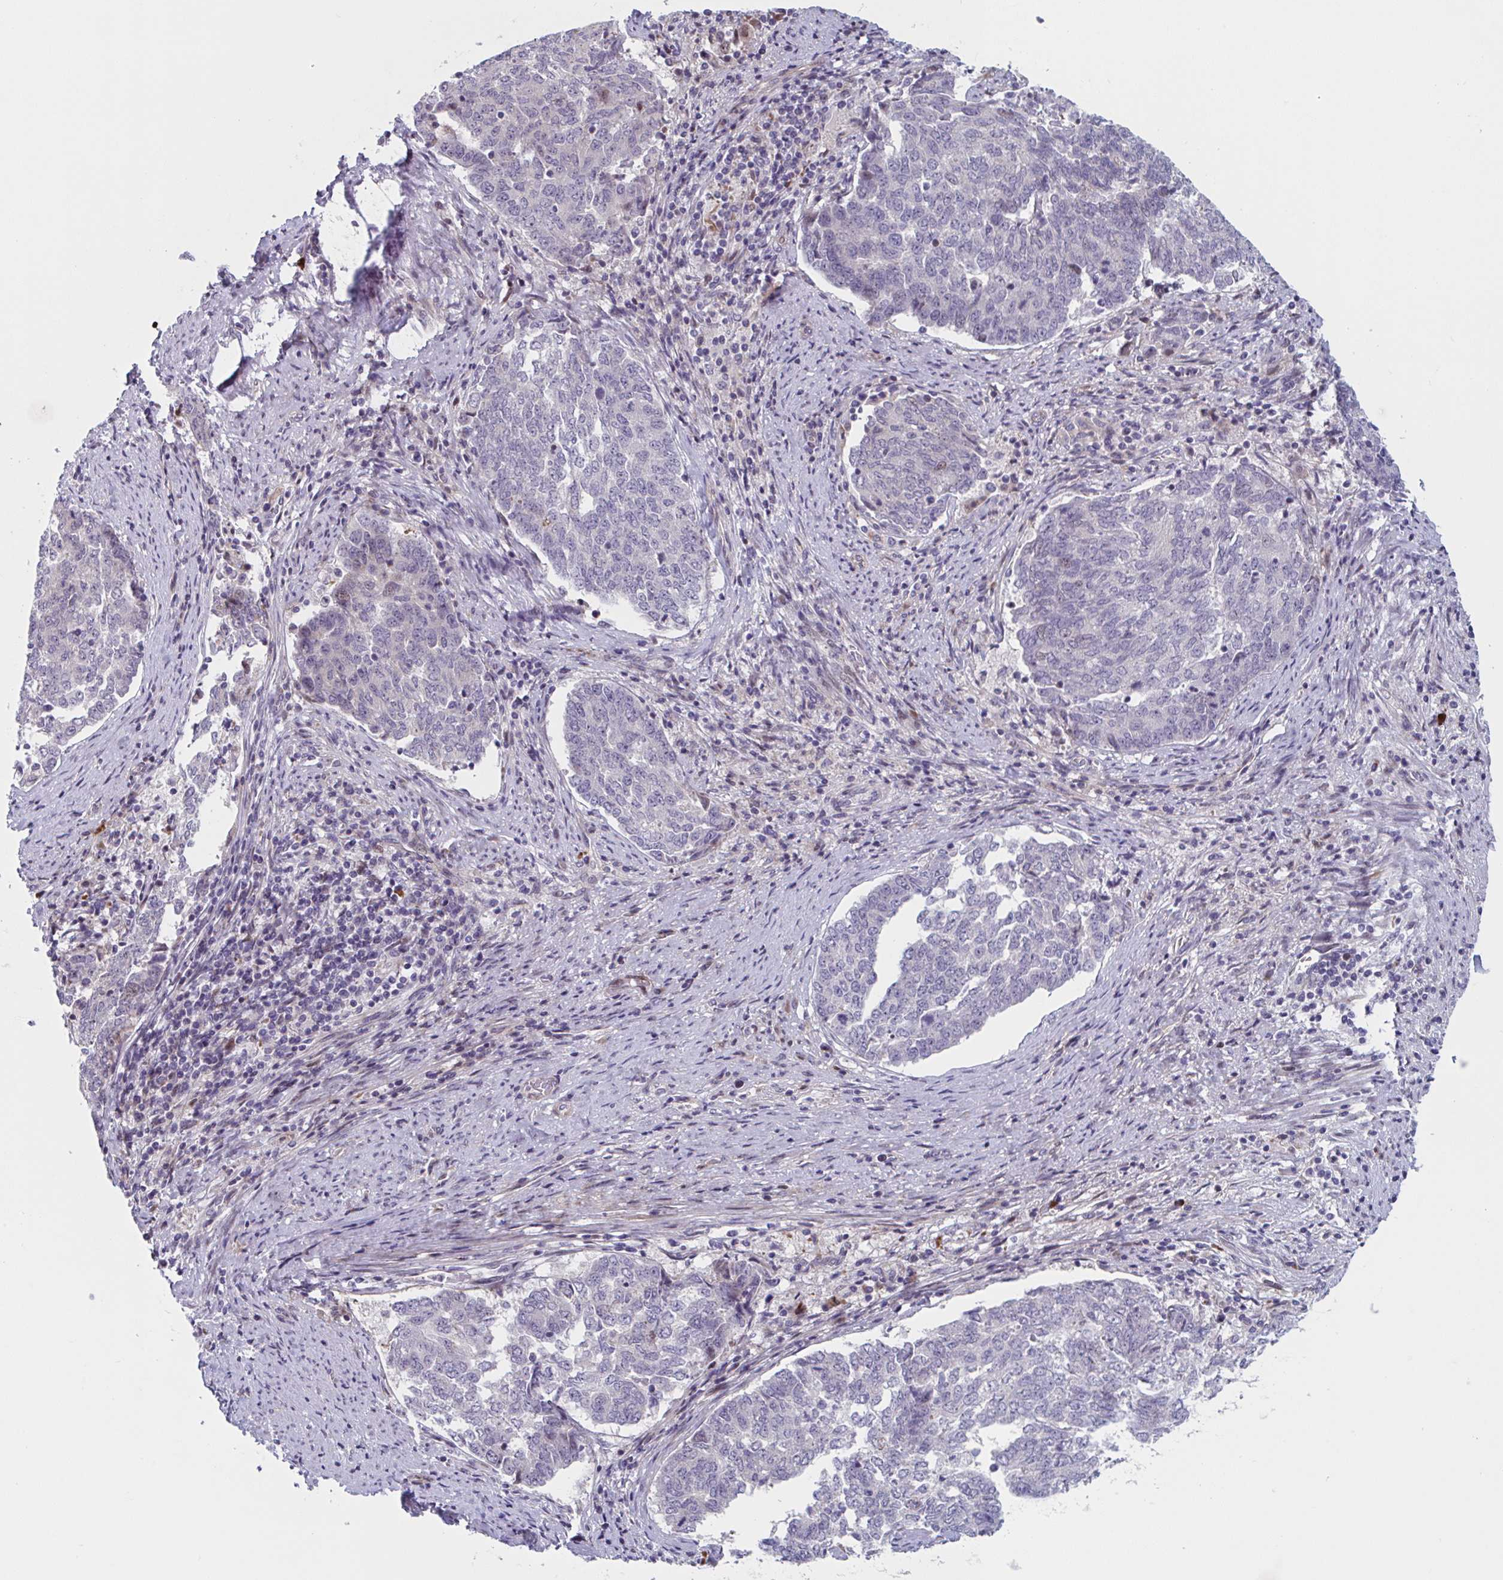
{"staining": {"intensity": "negative", "quantity": "none", "location": "none"}, "tissue": "endometrial cancer", "cell_type": "Tumor cells", "image_type": "cancer", "snomed": [{"axis": "morphology", "description": "Adenocarcinoma, NOS"}, {"axis": "topography", "description": "Endometrium"}], "caption": "Immunohistochemistry photomicrograph of endometrial cancer (adenocarcinoma) stained for a protein (brown), which reveals no staining in tumor cells.", "gene": "DUXA", "patient": {"sex": "female", "age": 80}}